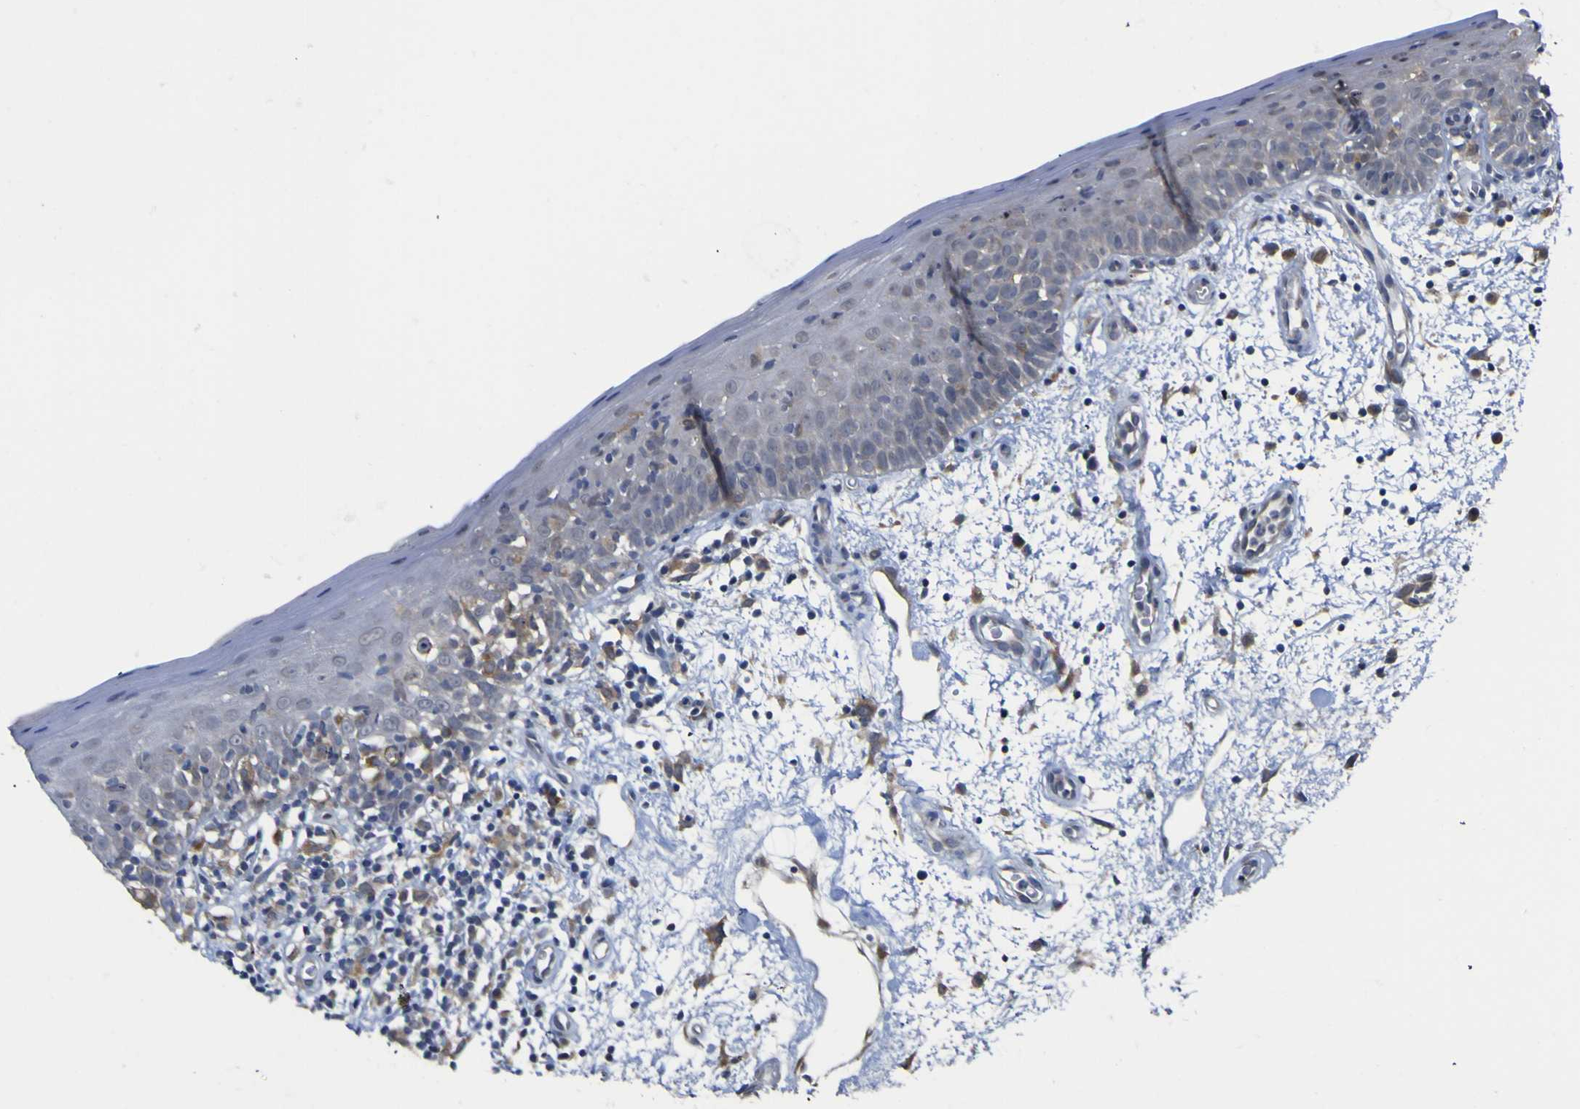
{"staining": {"intensity": "negative", "quantity": "none", "location": "none"}, "tissue": "oral mucosa", "cell_type": "Squamous epithelial cells", "image_type": "normal", "snomed": [{"axis": "morphology", "description": "Normal tissue, NOS"}, {"axis": "morphology", "description": "Squamous cell carcinoma, NOS"}, {"axis": "topography", "description": "Skeletal muscle"}, {"axis": "topography", "description": "Oral tissue"}, {"axis": "topography", "description": "Head-Neck"}], "caption": "The immunohistochemistry (IHC) histopathology image has no significant expression in squamous epithelial cells of oral mucosa.", "gene": "TNFRSF11A", "patient": {"sex": "male", "age": 71}}